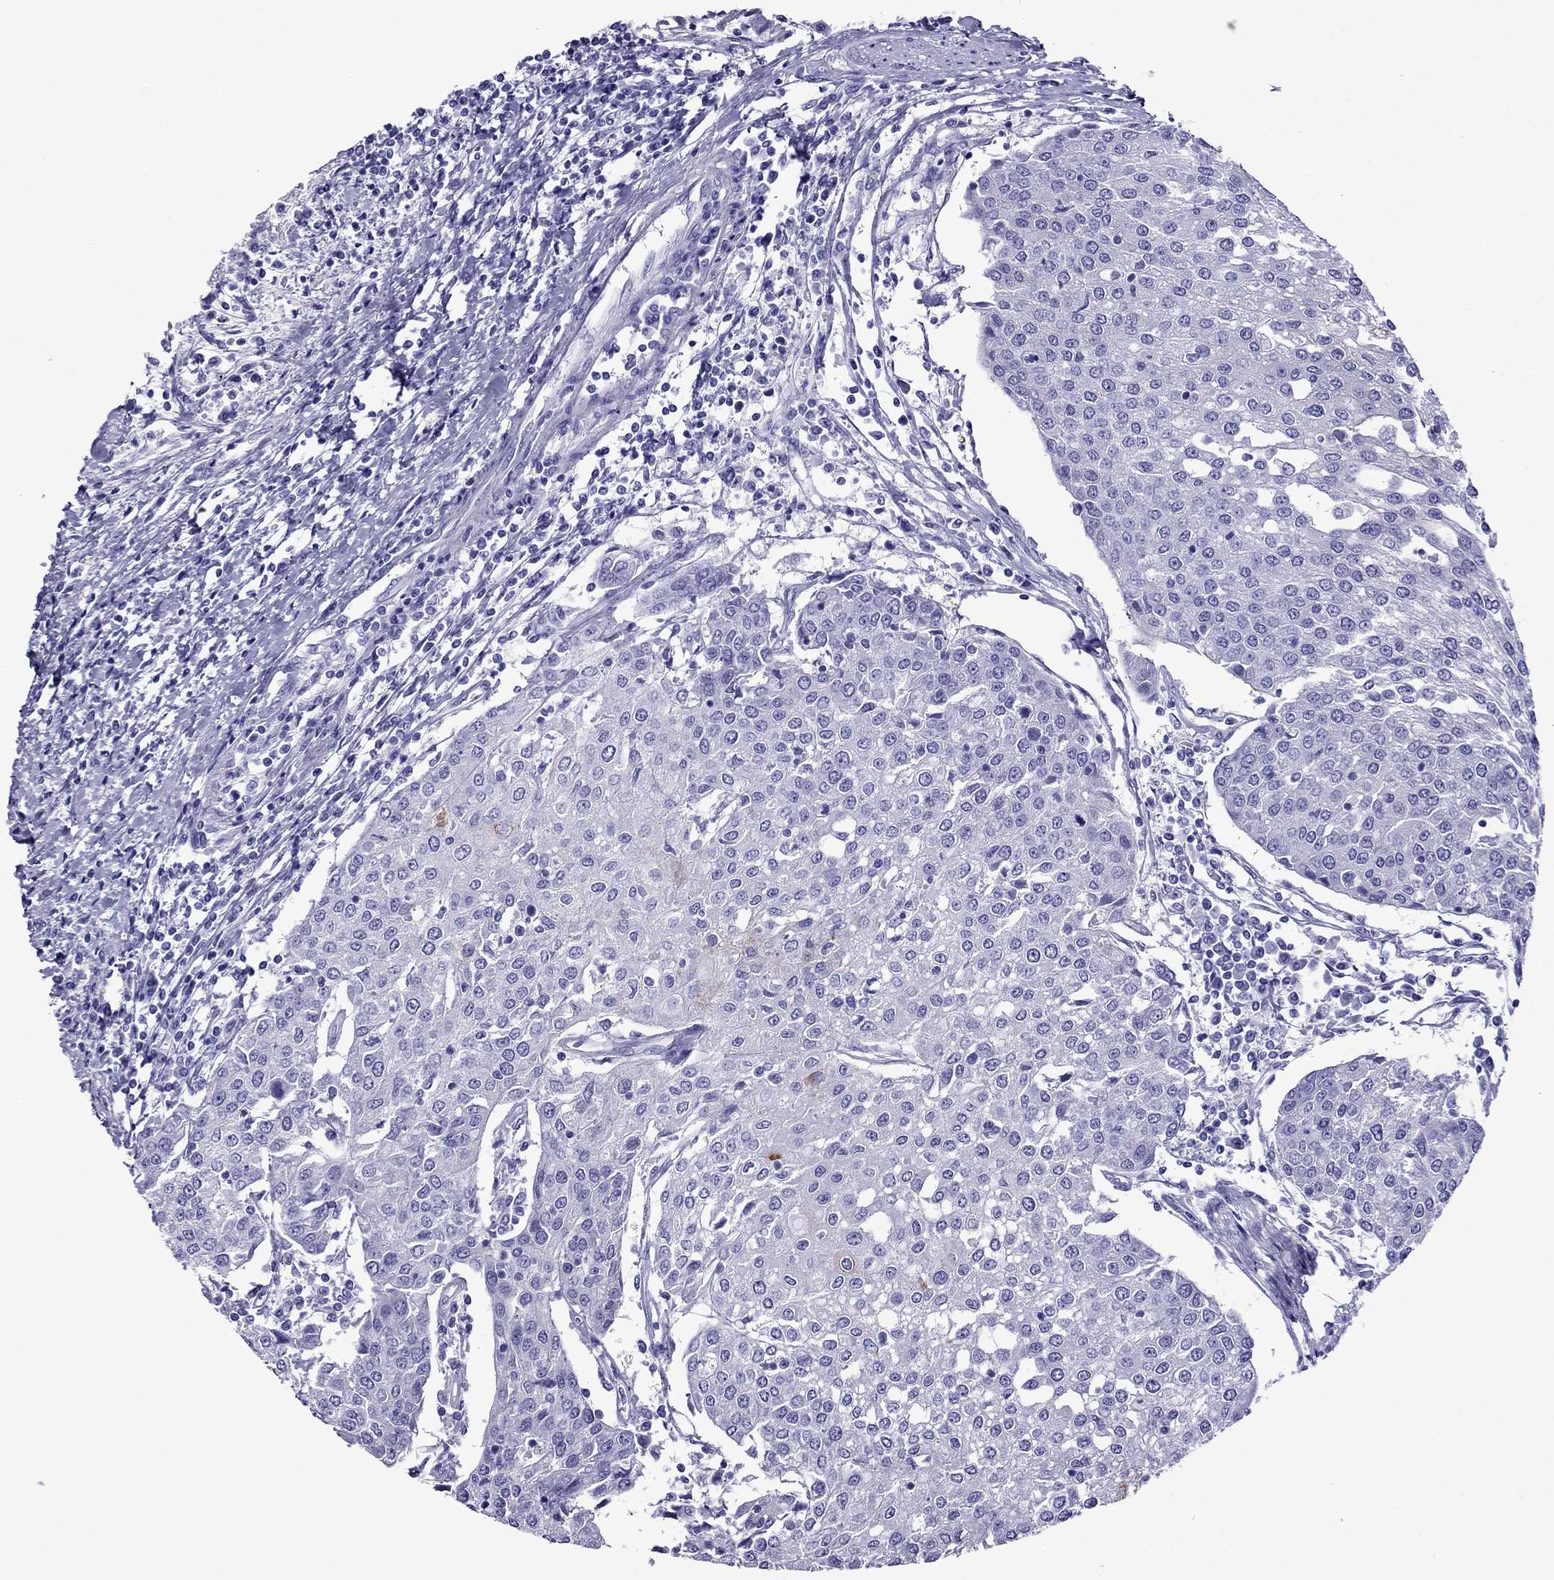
{"staining": {"intensity": "negative", "quantity": "none", "location": "none"}, "tissue": "urothelial cancer", "cell_type": "Tumor cells", "image_type": "cancer", "snomed": [{"axis": "morphology", "description": "Urothelial carcinoma, High grade"}, {"axis": "topography", "description": "Urinary bladder"}], "caption": "Urothelial cancer was stained to show a protein in brown. There is no significant expression in tumor cells. Brightfield microscopy of immunohistochemistry stained with DAB (3,3'-diaminobenzidine) (brown) and hematoxylin (blue), captured at high magnification.", "gene": "CRYBA1", "patient": {"sex": "female", "age": 85}}